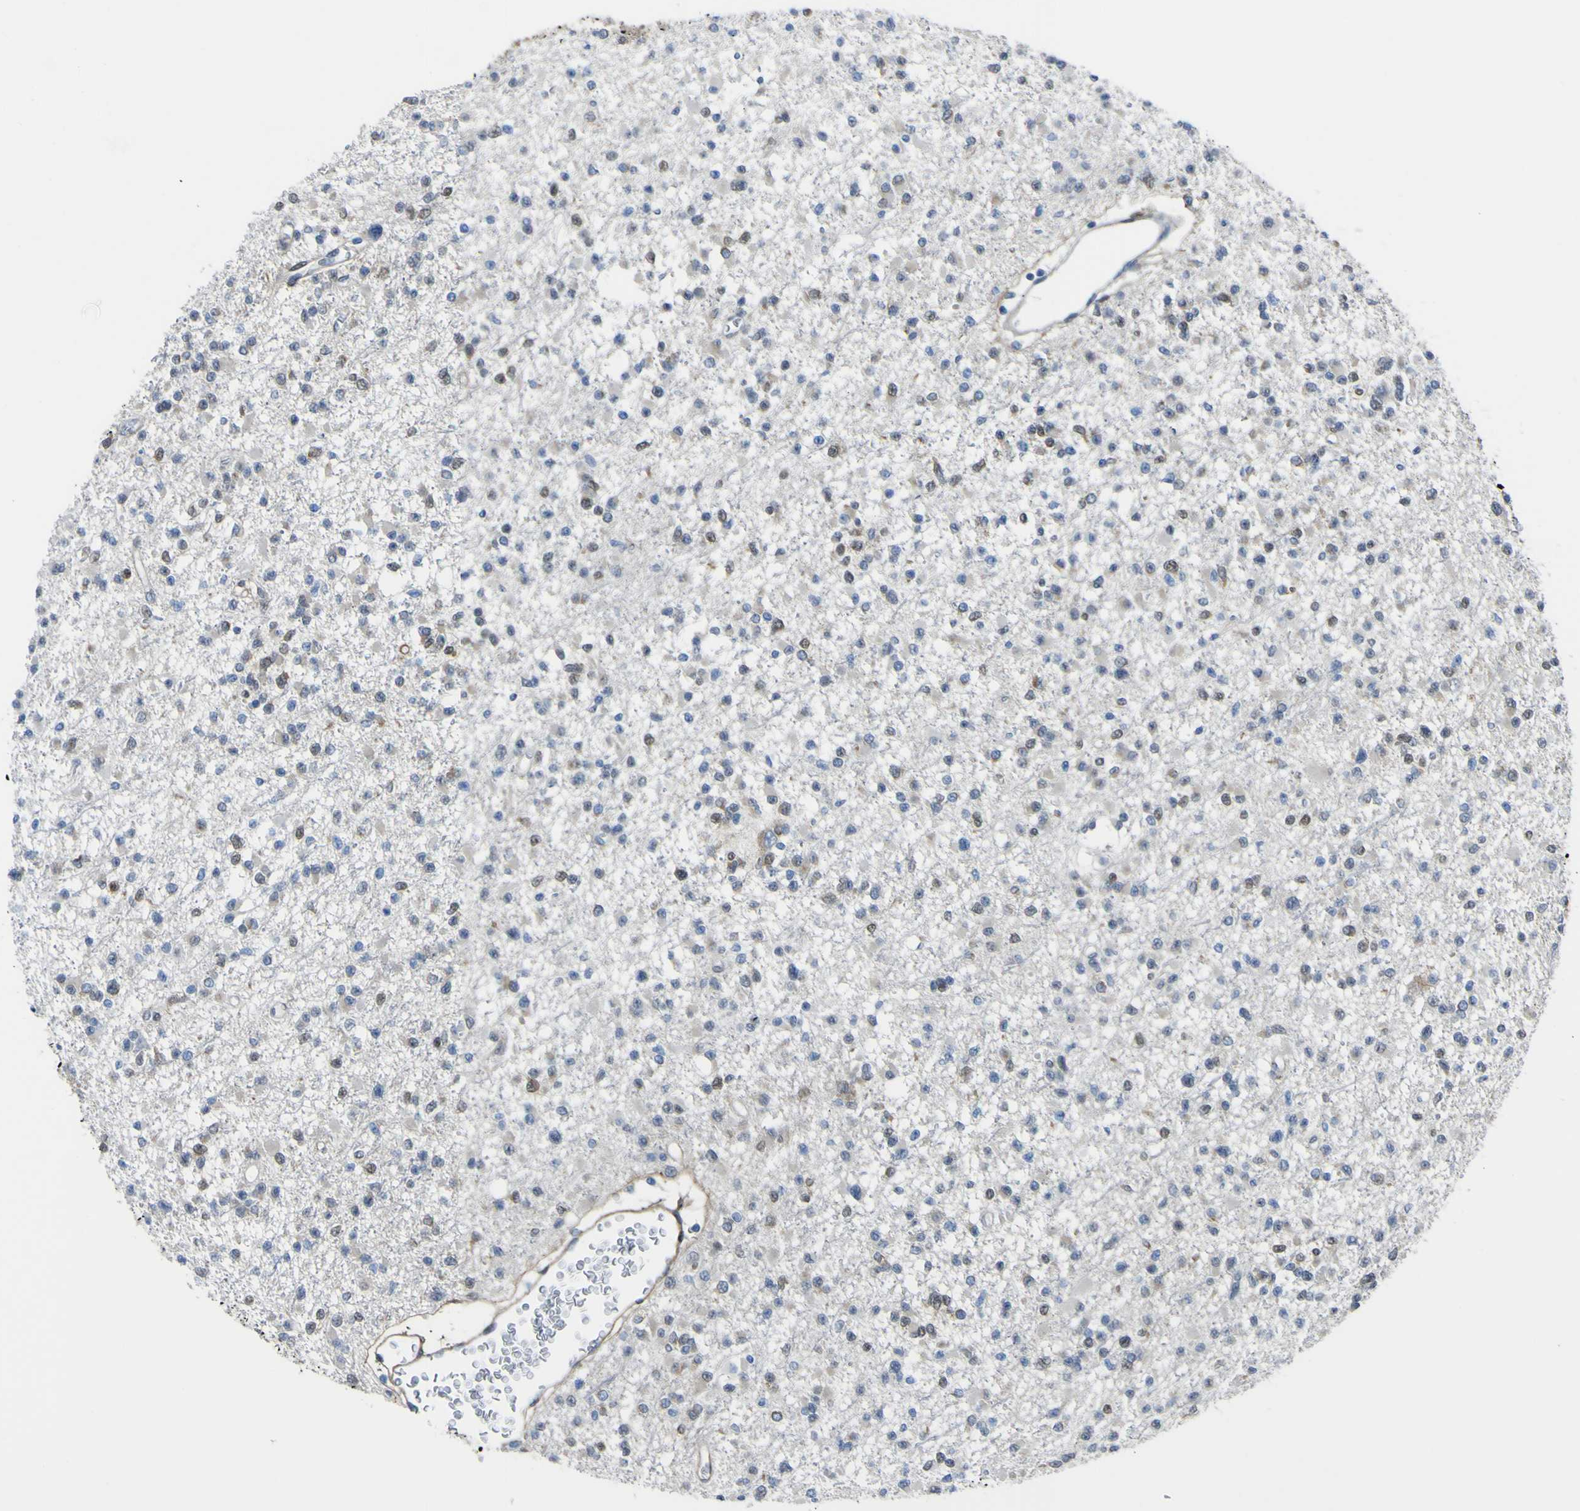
{"staining": {"intensity": "negative", "quantity": "none", "location": "none"}, "tissue": "glioma", "cell_type": "Tumor cells", "image_type": "cancer", "snomed": [{"axis": "morphology", "description": "Glioma, malignant, Low grade"}, {"axis": "topography", "description": "Brain"}], "caption": "The immunohistochemistry micrograph has no significant positivity in tumor cells of low-grade glioma (malignant) tissue.", "gene": "LRRN1", "patient": {"sex": "female", "age": 22}}